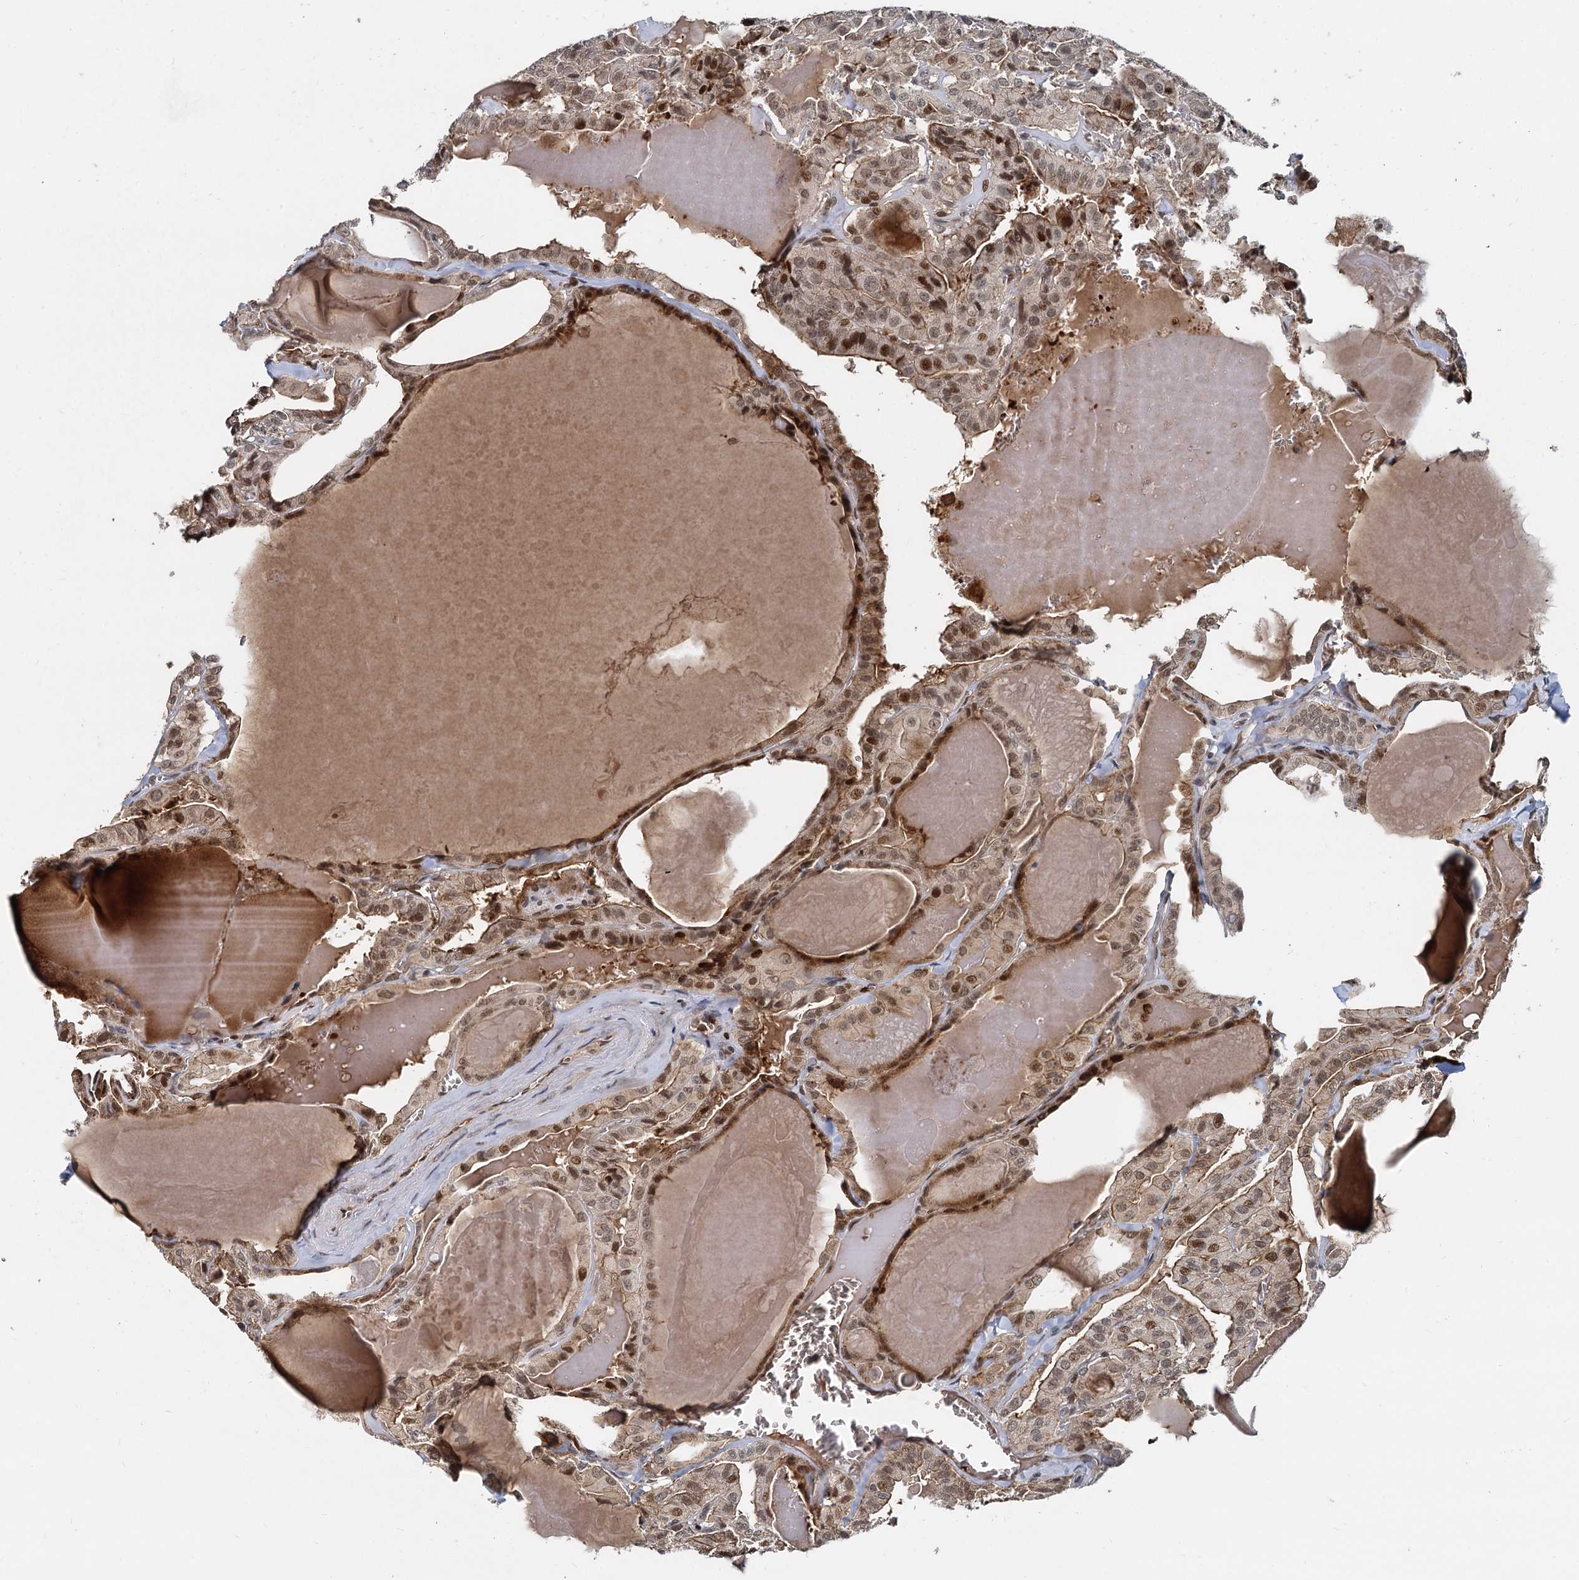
{"staining": {"intensity": "moderate", "quantity": ">75%", "location": "cytoplasmic/membranous,nuclear"}, "tissue": "thyroid cancer", "cell_type": "Tumor cells", "image_type": "cancer", "snomed": [{"axis": "morphology", "description": "Papillary adenocarcinoma, NOS"}, {"axis": "topography", "description": "Thyroid gland"}], "caption": "Immunohistochemical staining of thyroid papillary adenocarcinoma reveals moderate cytoplasmic/membranous and nuclear protein positivity in approximately >75% of tumor cells.", "gene": "FANCI", "patient": {"sex": "male", "age": 52}}